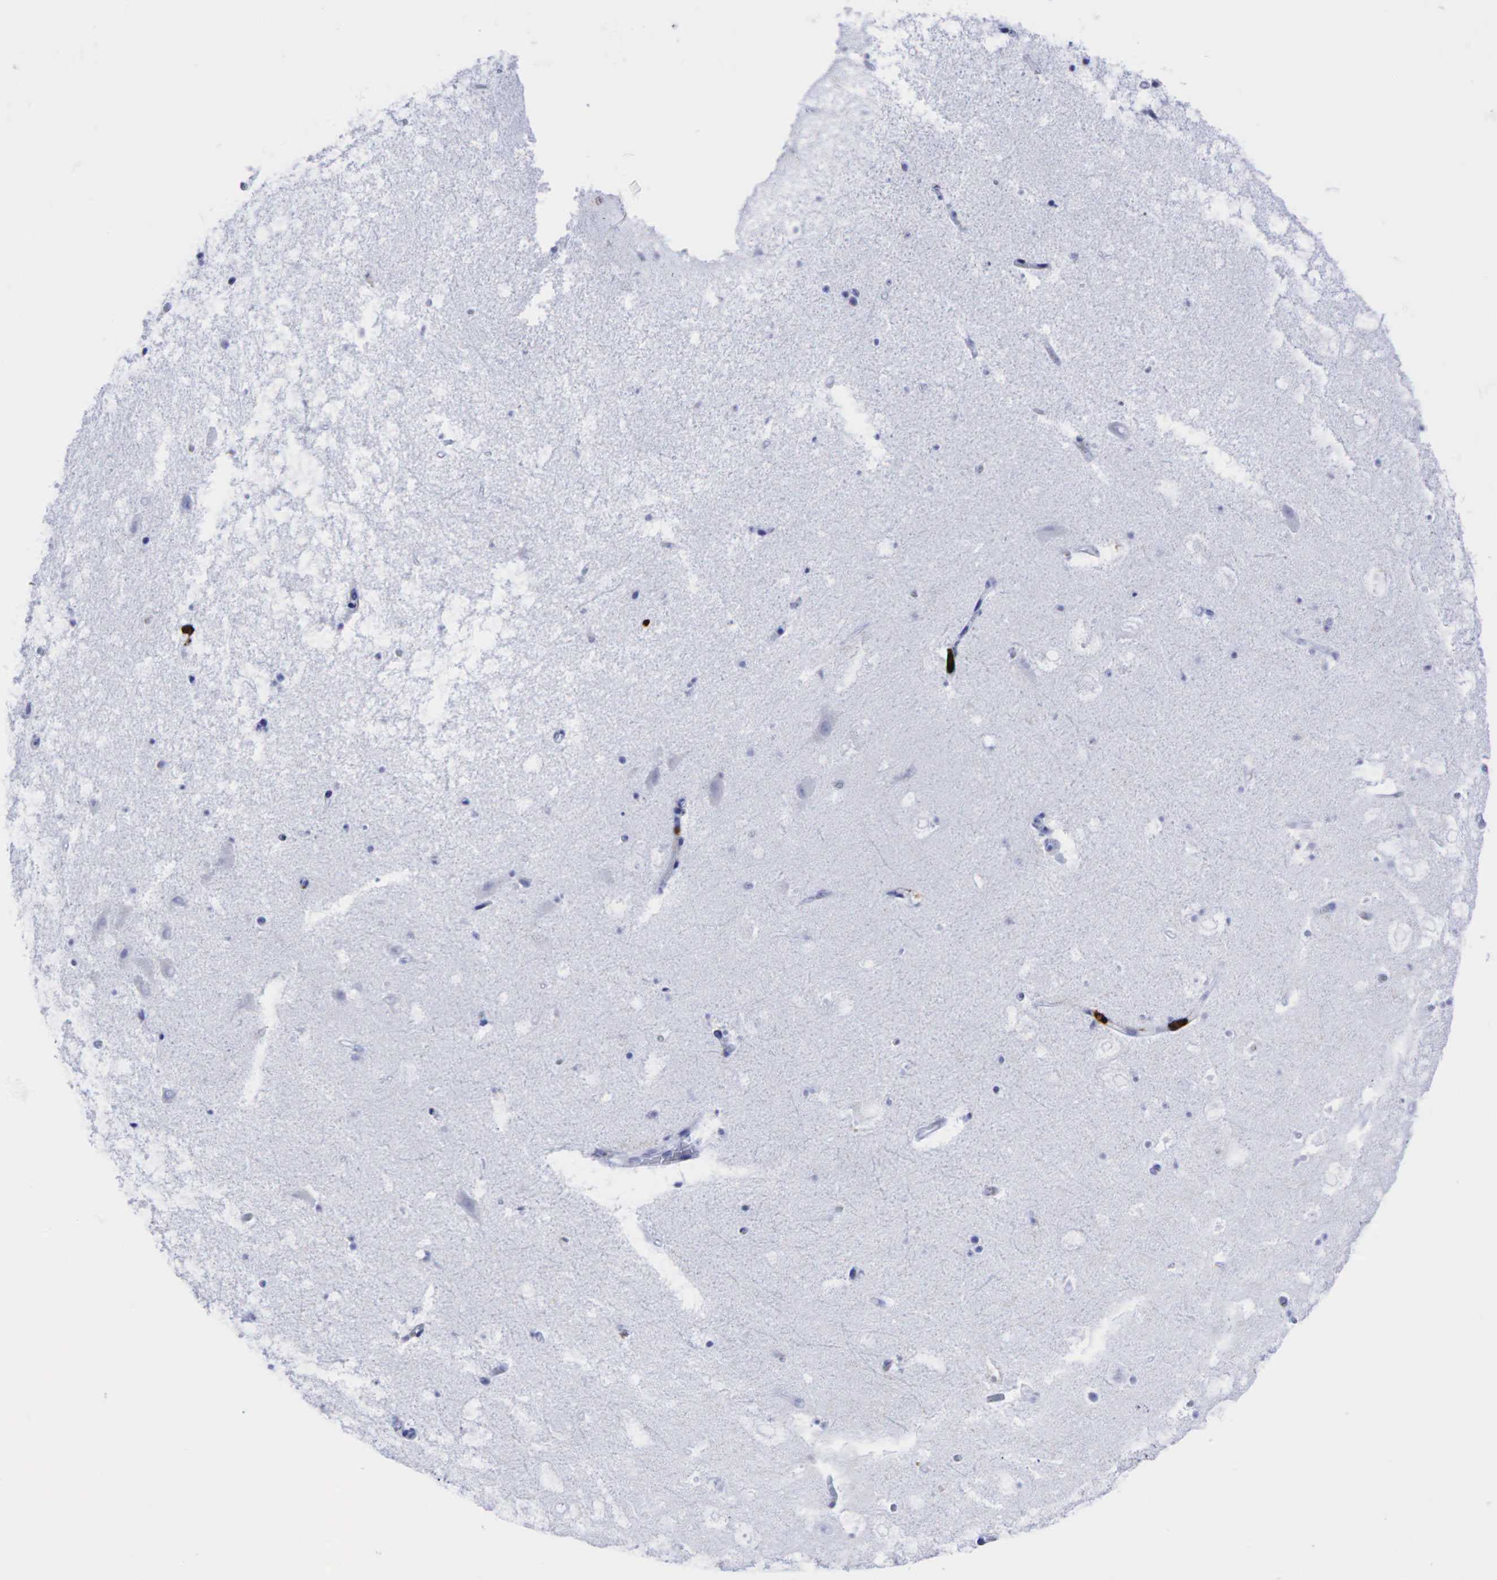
{"staining": {"intensity": "negative", "quantity": "none", "location": "none"}, "tissue": "hippocampus", "cell_type": "Glial cells", "image_type": "normal", "snomed": [{"axis": "morphology", "description": "Normal tissue, NOS"}, {"axis": "topography", "description": "Hippocampus"}], "caption": "An immunohistochemistry (IHC) histopathology image of normal hippocampus is shown. There is no staining in glial cells of hippocampus.", "gene": "PTPRC", "patient": {"sex": "male", "age": 45}}